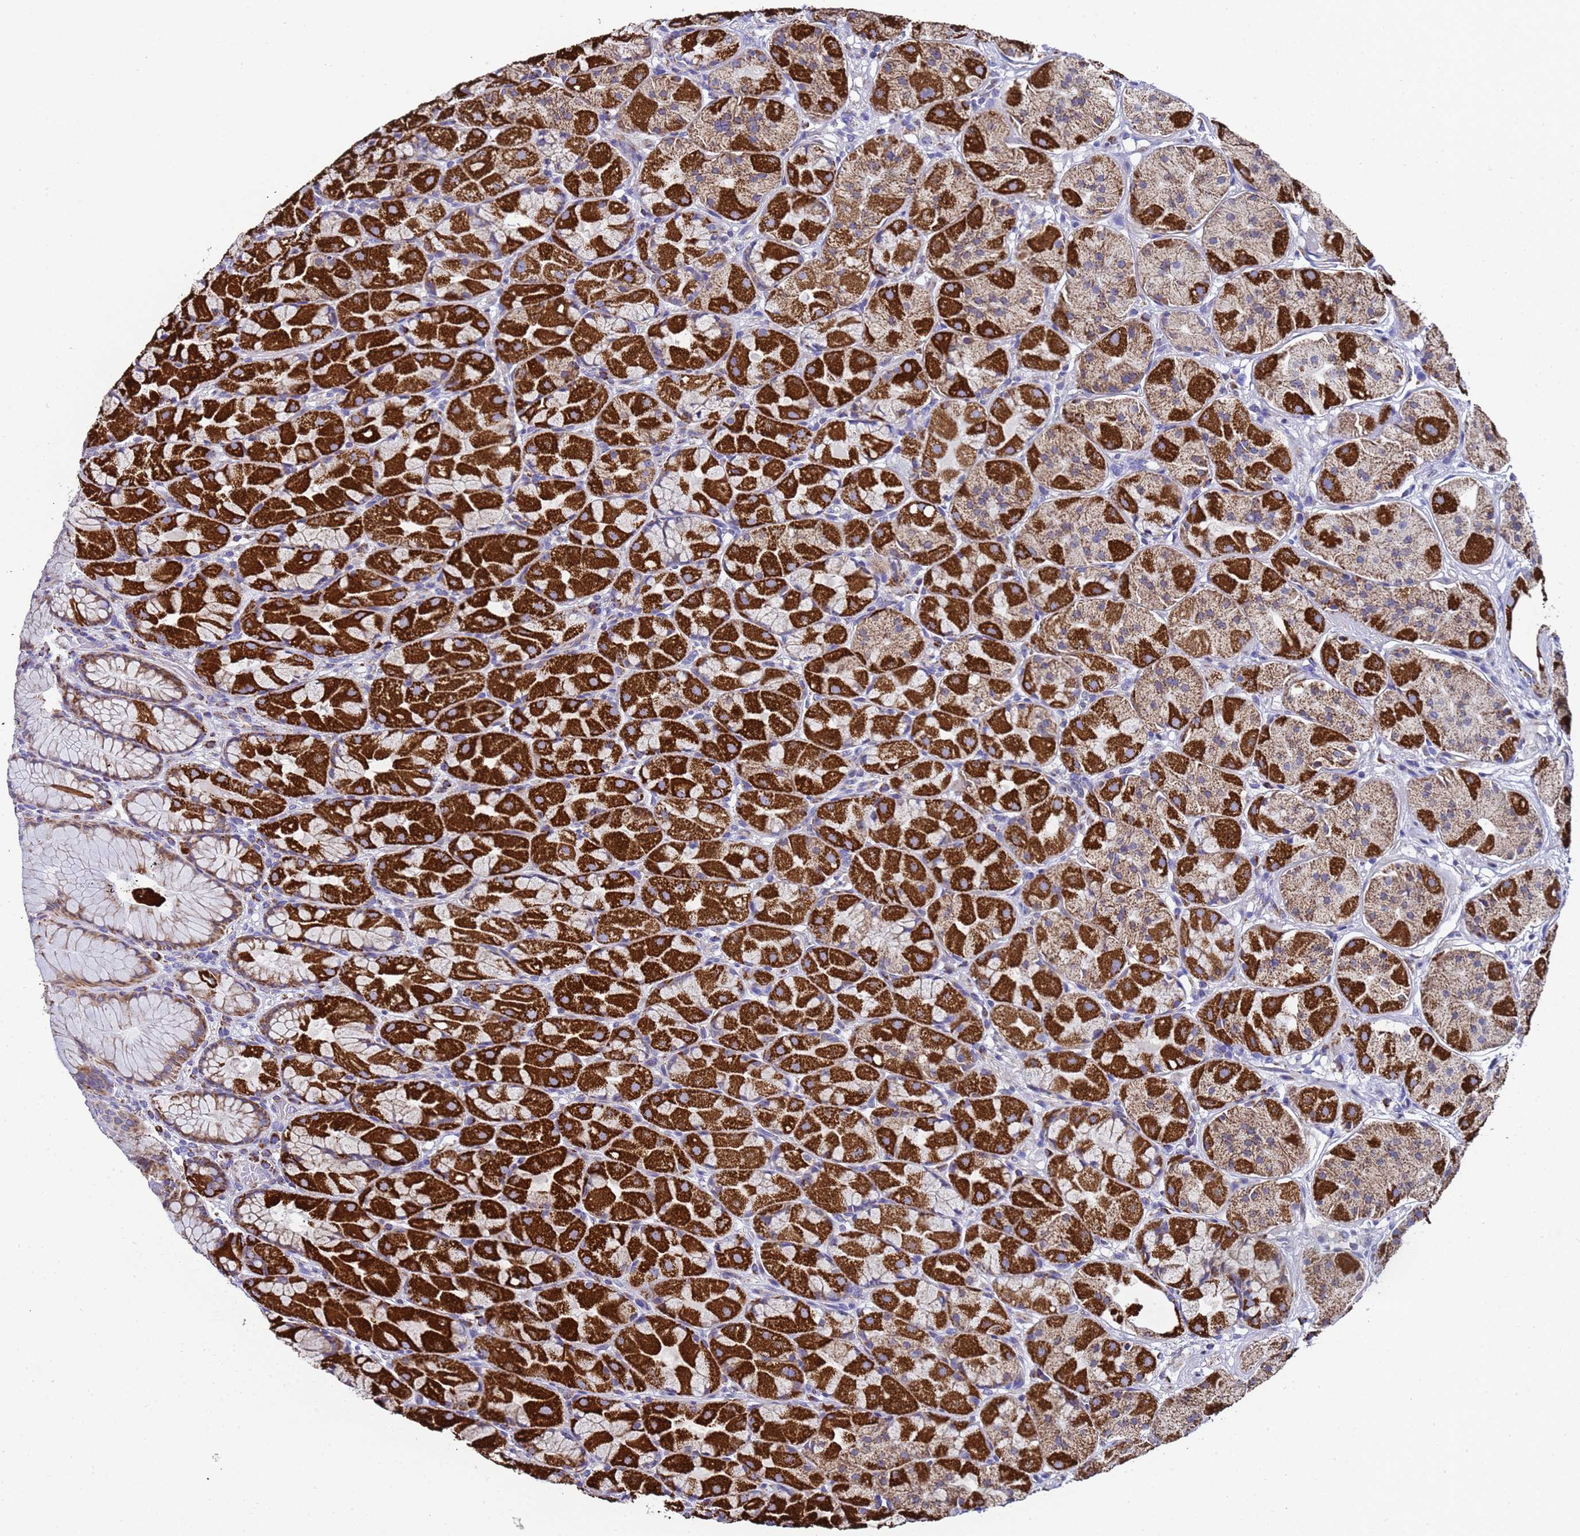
{"staining": {"intensity": "strong", "quantity": ">75%", "location": "cytoplasmic/membranous"}, "tissue": "stomach", "cell_type": "Glandular cells", "image_type": "normal", "snomed": [{"axis": "morphology", "description": "Normal tissue, NOS"}, {"axis": "topography", "description": "Stomach"}], "caption": "A photomicrograph of human stomach stained for a protein displays strong cytoplasmic/membranous brown staining in glandular cells. The protein is stained brown, and the nuclei are stained in blue (DAB IHC with brightfield microscopy, high magnification).", "gene": "MRPS12", "patient": {"sex": "male", "age": 57}}